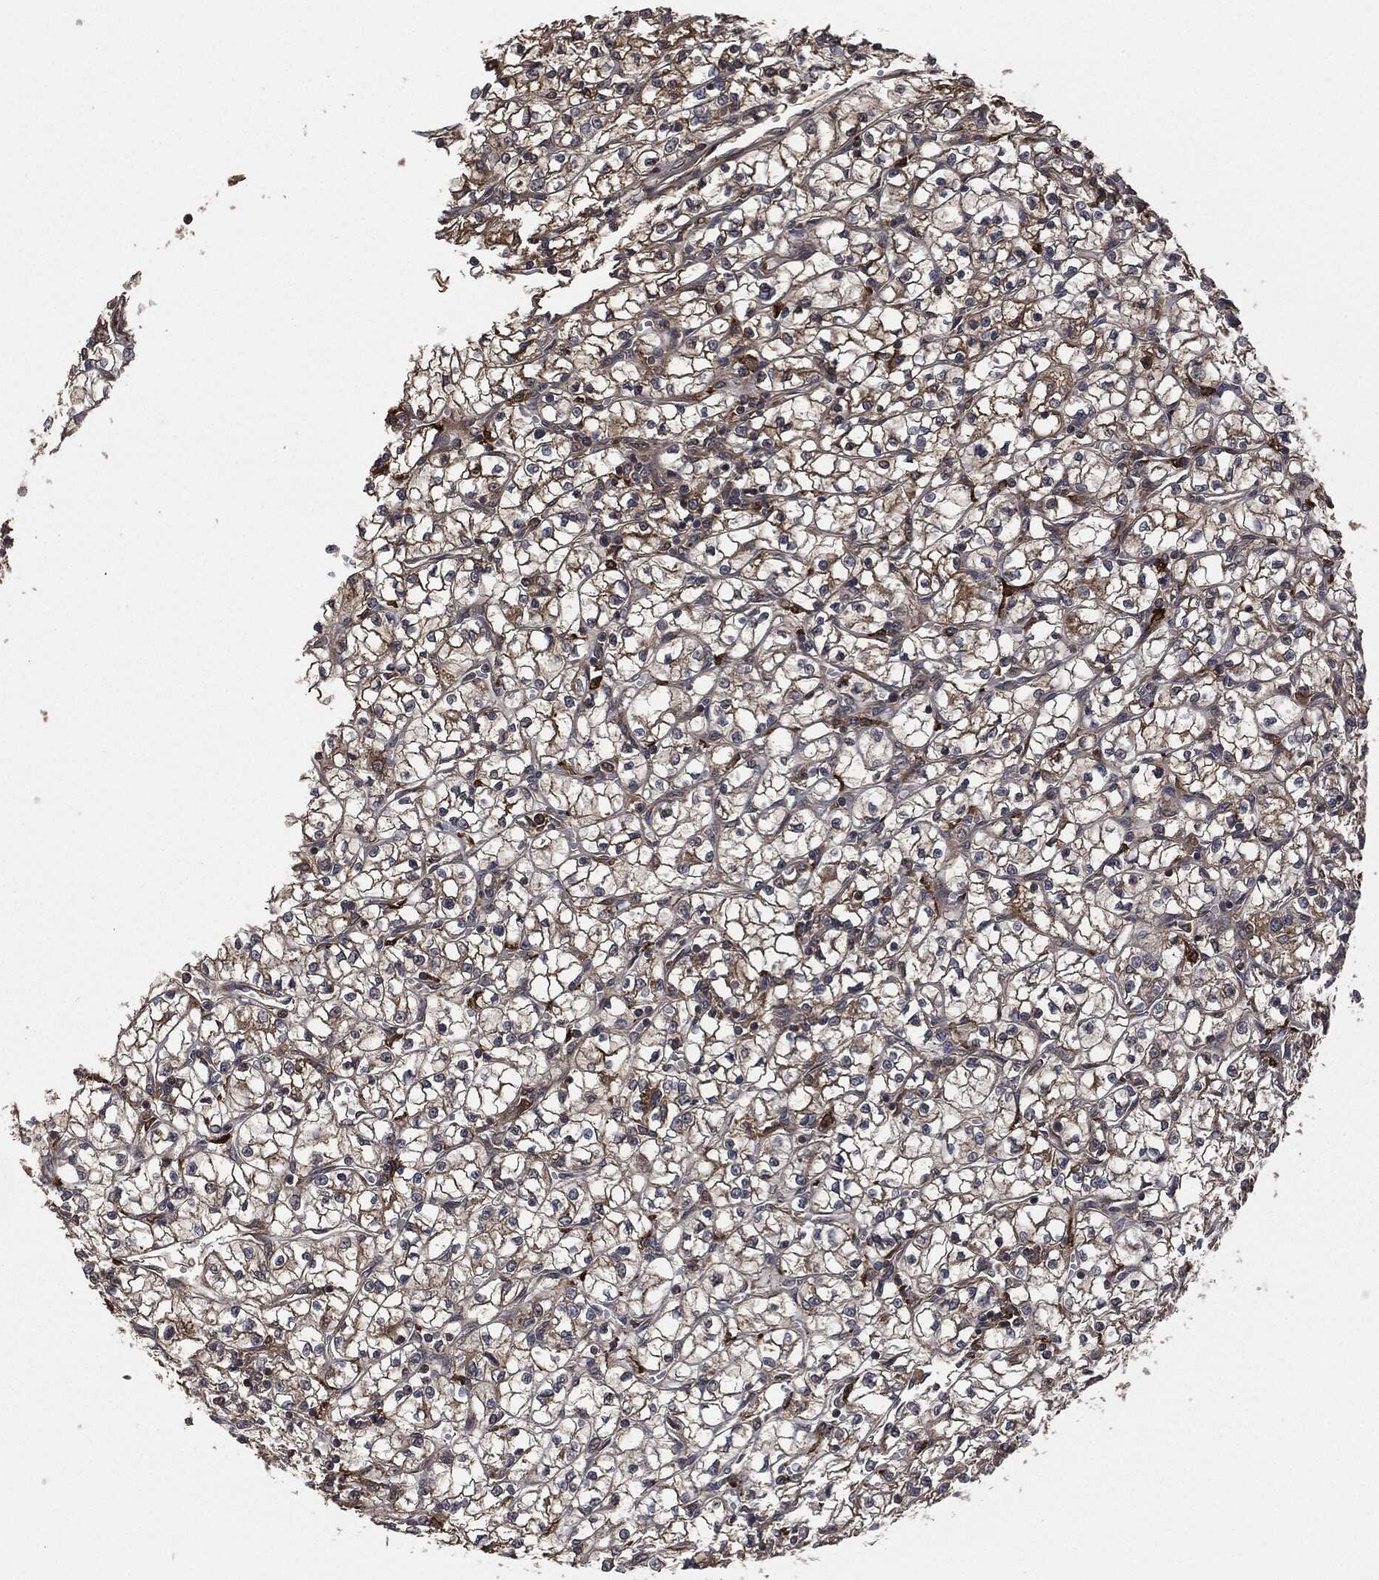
{"staining": {"intensity": "moderate", "quantity": "25%-75%", "location": "cytoplasmic/membranous"}, "tissue": "renal cancer", "cell_type": "Tumor cells", "image_type": "cancer", "snomed": [{"axis": "morphology", "description": "Adenocarcinoma, NOS"}, {"axis": "topography", "description": "Kidney"}], "caption": "Renal cancer (adenocarcinoma) stained with a protein marker displays moderate staining in tumor cells.", "gene": "CRABP2", "patient": {"sex": "female", "age": 64}}